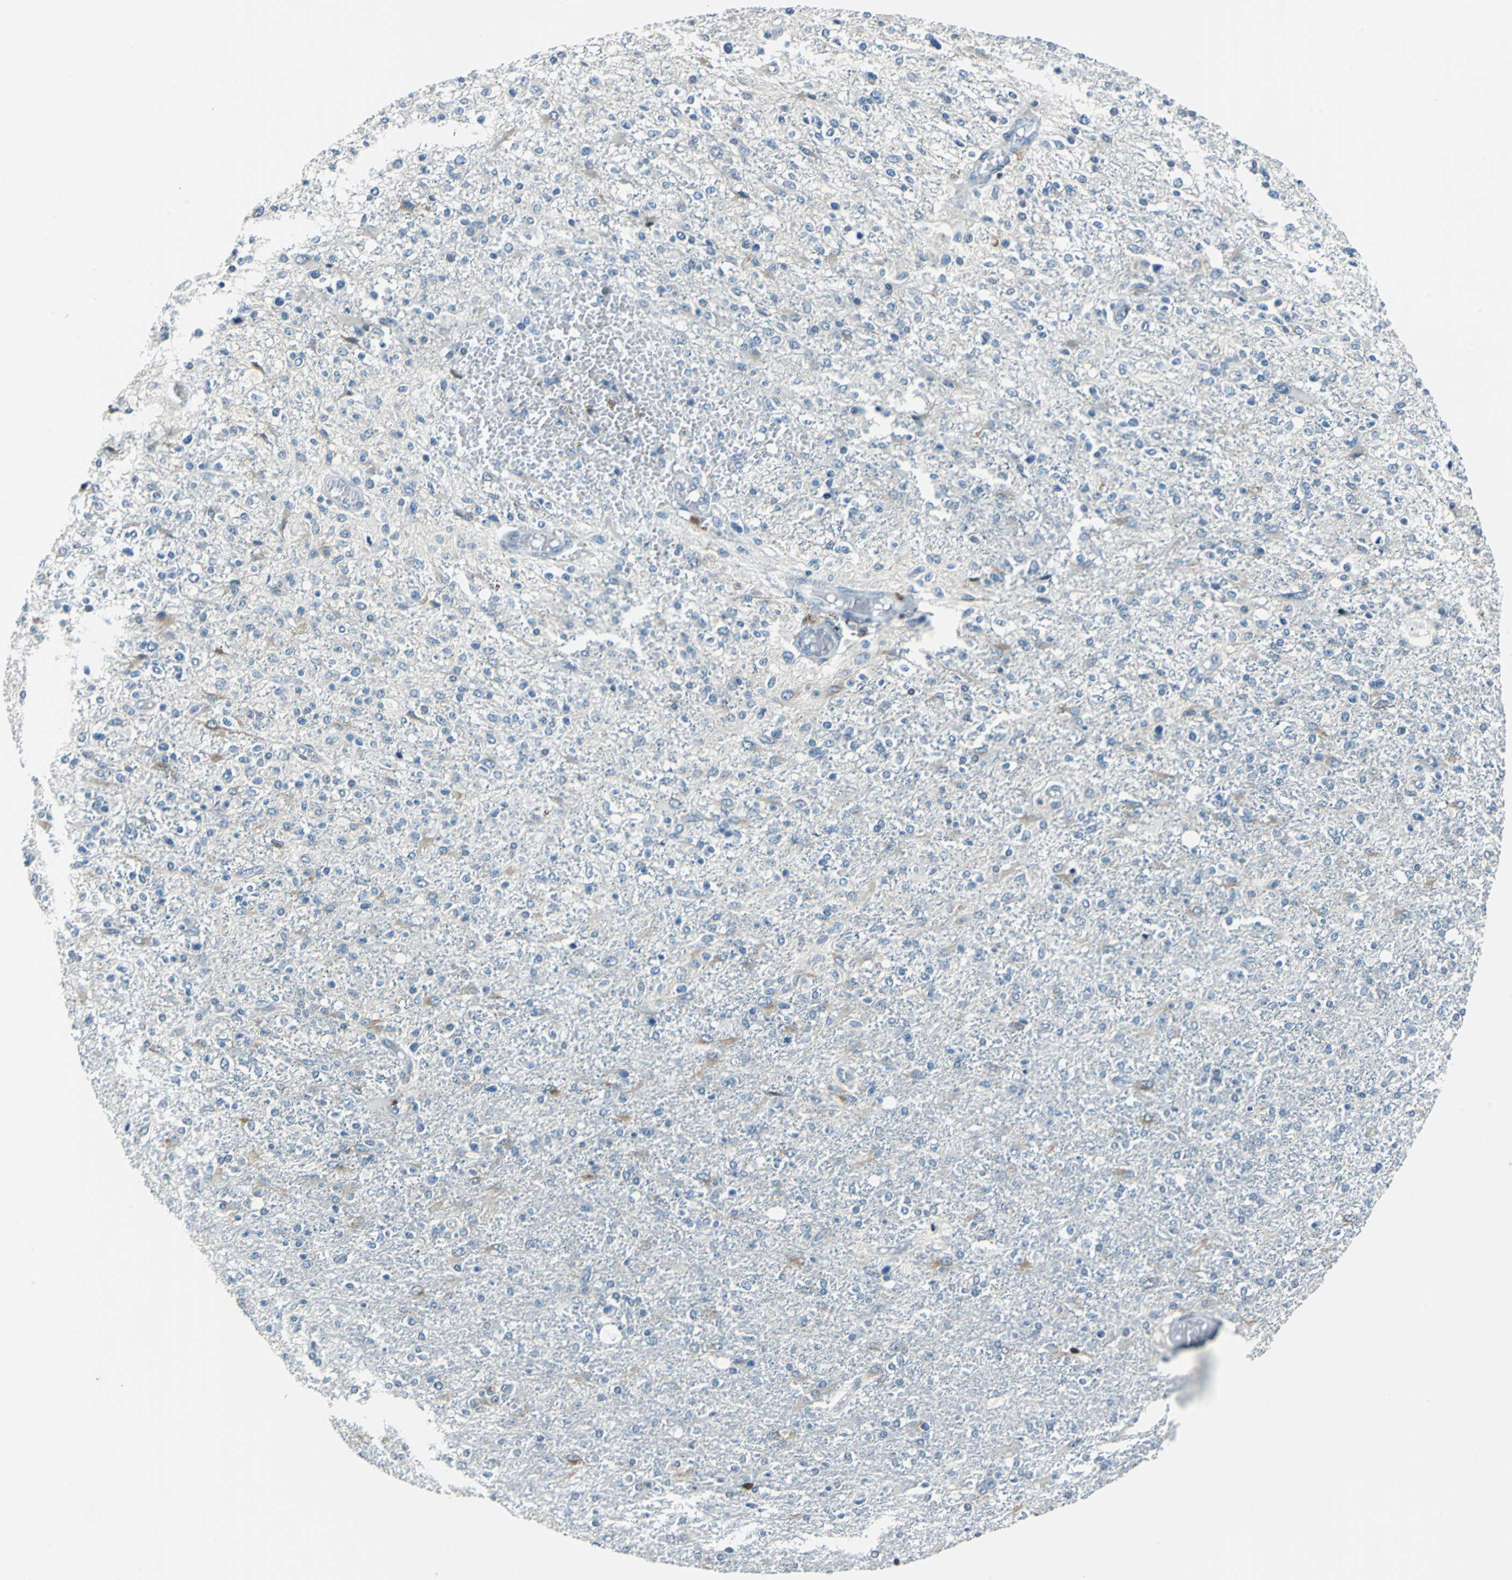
{"staining": {"intensity": "weak", "quantity": "<25%", "location": "cytoplasmic/membranous"}, "tissue": "glioma", "cell_type": "Tumor cells", "image_type": "cancer", "snomed": [{"axis": "morphology", "description": "Glioma, malignant, High grade"}, {"axis": "topography", "description": "Cerebral cortex"}], "caption": "A histopathology image of glioma stained for a protein shows no brown staining in tumor cells.", "gene": "HCFC2", "patient": {"sex": "male", "age": 76}}